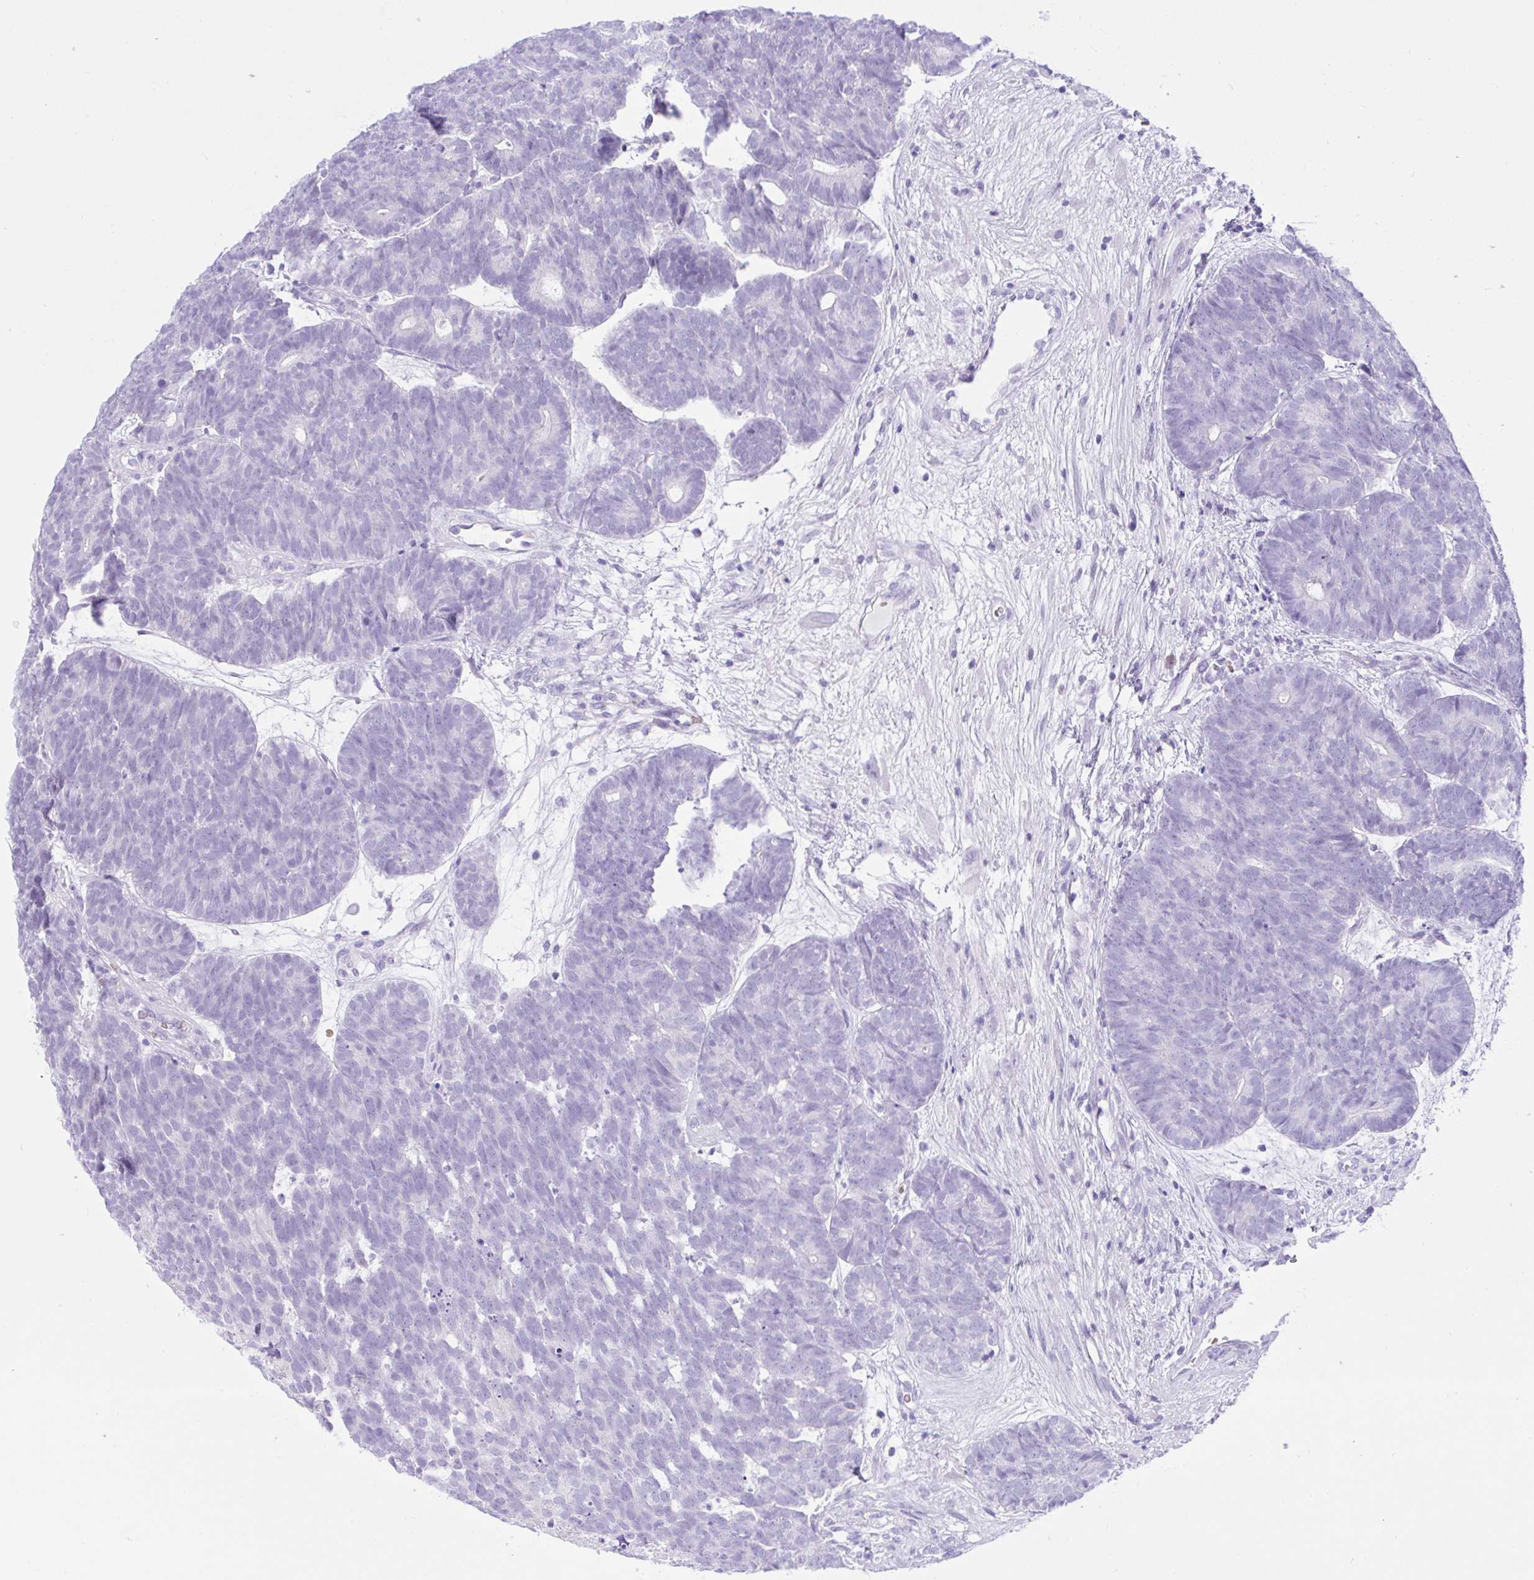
{"staining": {"intensity": "negative", "quantity": "none", "location": "none"}, "tissue": "head and neck cancer", "cell_type": "Tumor cells", "image_type": "cancer", "snomed": [{"axis": "morphology", "description": "Adenocarcinoma, NOS"}, {"axis": "topography", "description": "Head-Neck"}], "caption": "Immunohistochemical staining of adenocarcinoma (head and neck) reveals no significant positivity in tumor cells.", "gene": "SEL1L2", "patient": {"sex": "female", "age": 81}}